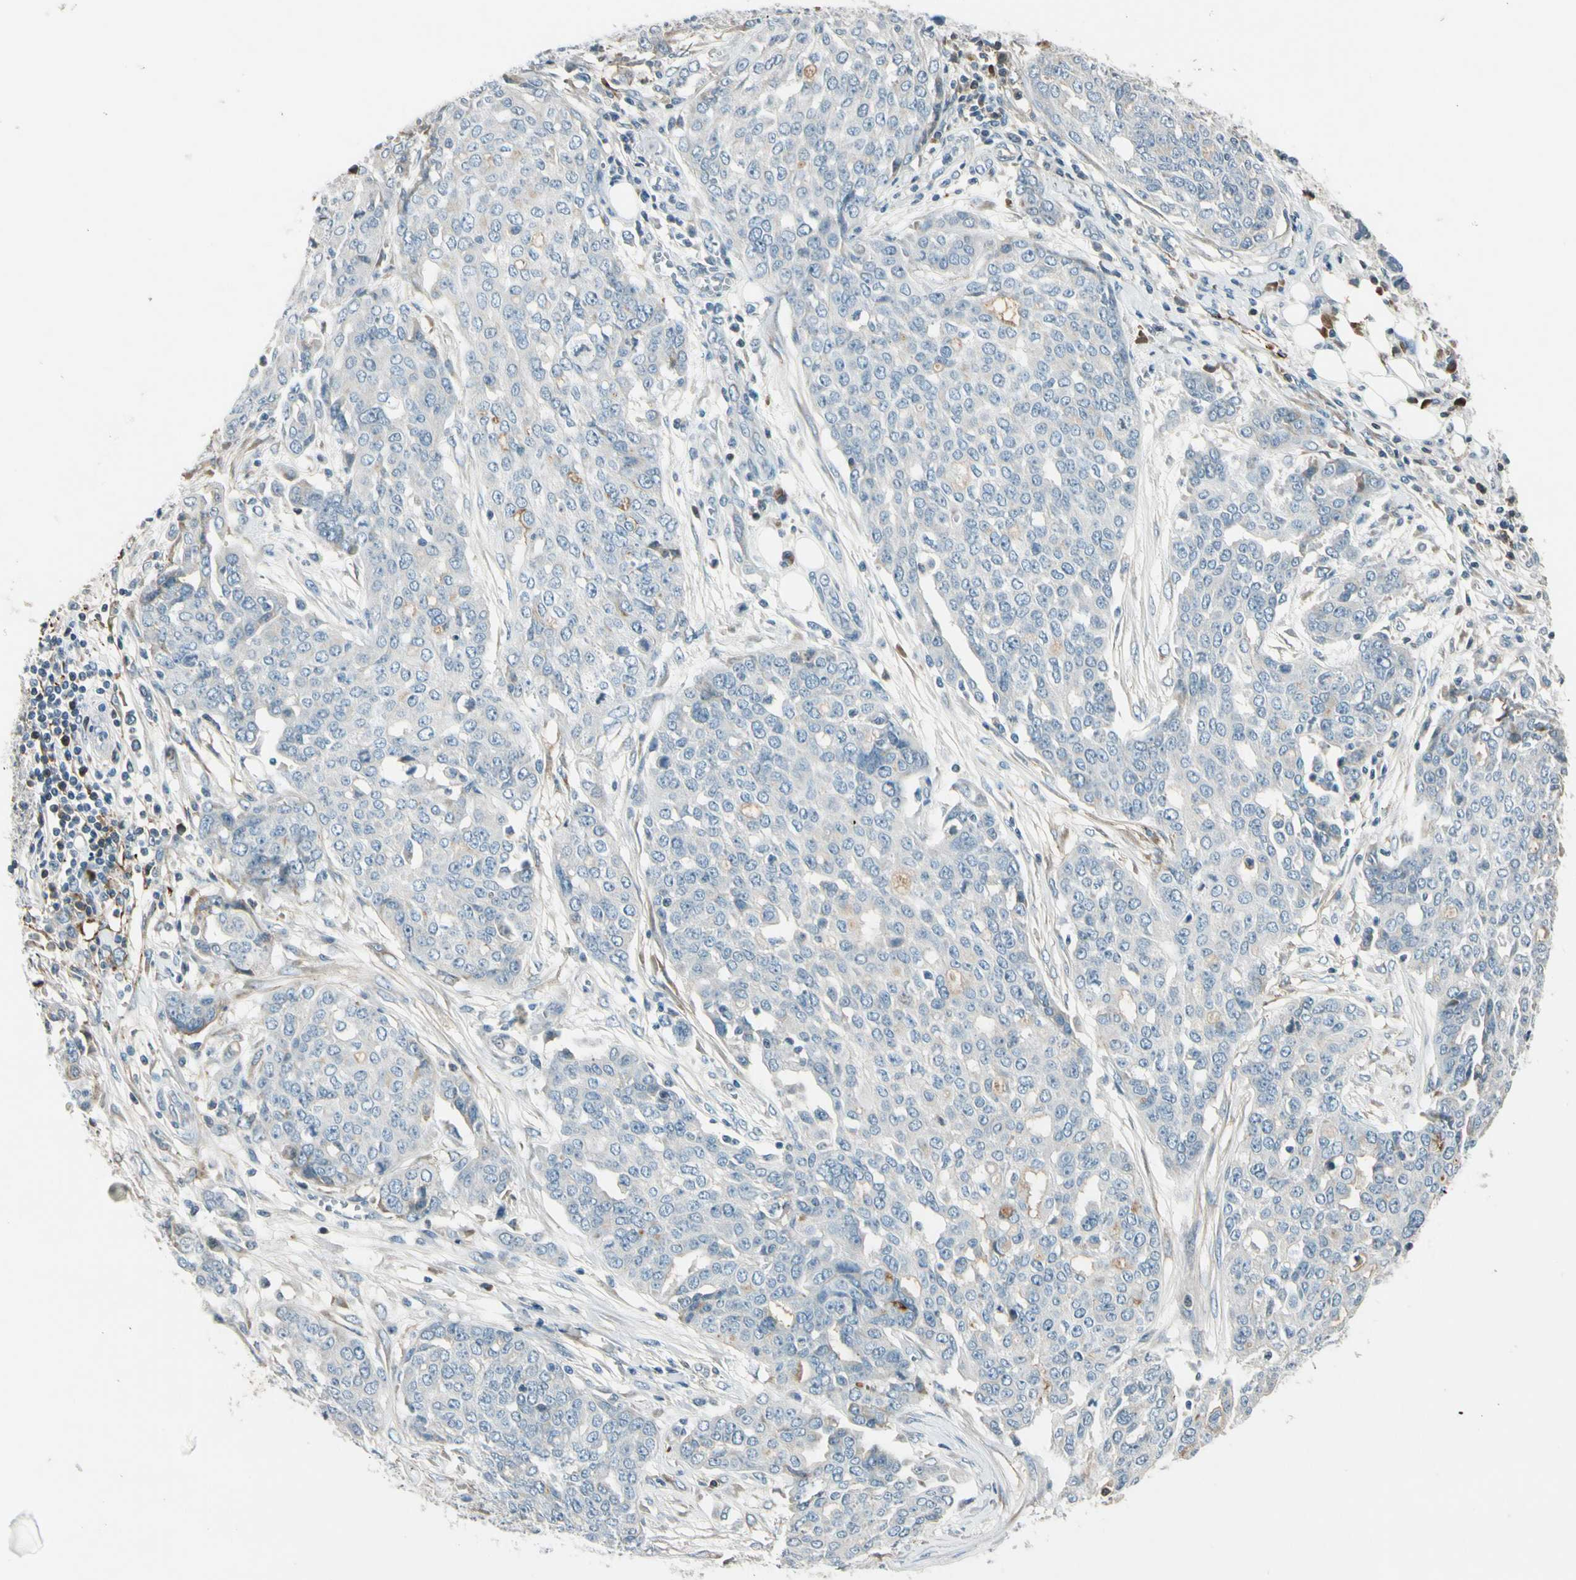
{"staining": {"intensity": "negative", "quantity": "none", "location": "none"}, "tissue": "ovarian cancer", "cell_type": "Tumor cells", "image_type": "cancer", "snomed": [{"axis": "morphology", "description": "Cystadenocarcinoma, serous, NOS"}, {"axis": "topography", "description": "Soft tissue"}, {"axis": "topography", "description": "Ovary"}], "caption": "Immunohistochemistry histopathology image of neoplastic tissue: human ovarian cancer (serous cystadenocarcinoma) stained with DAB reveals no significant protein expression in tumor cells.", "gene": "PDPN", "patient": {"sex": "female", "age": 57}}